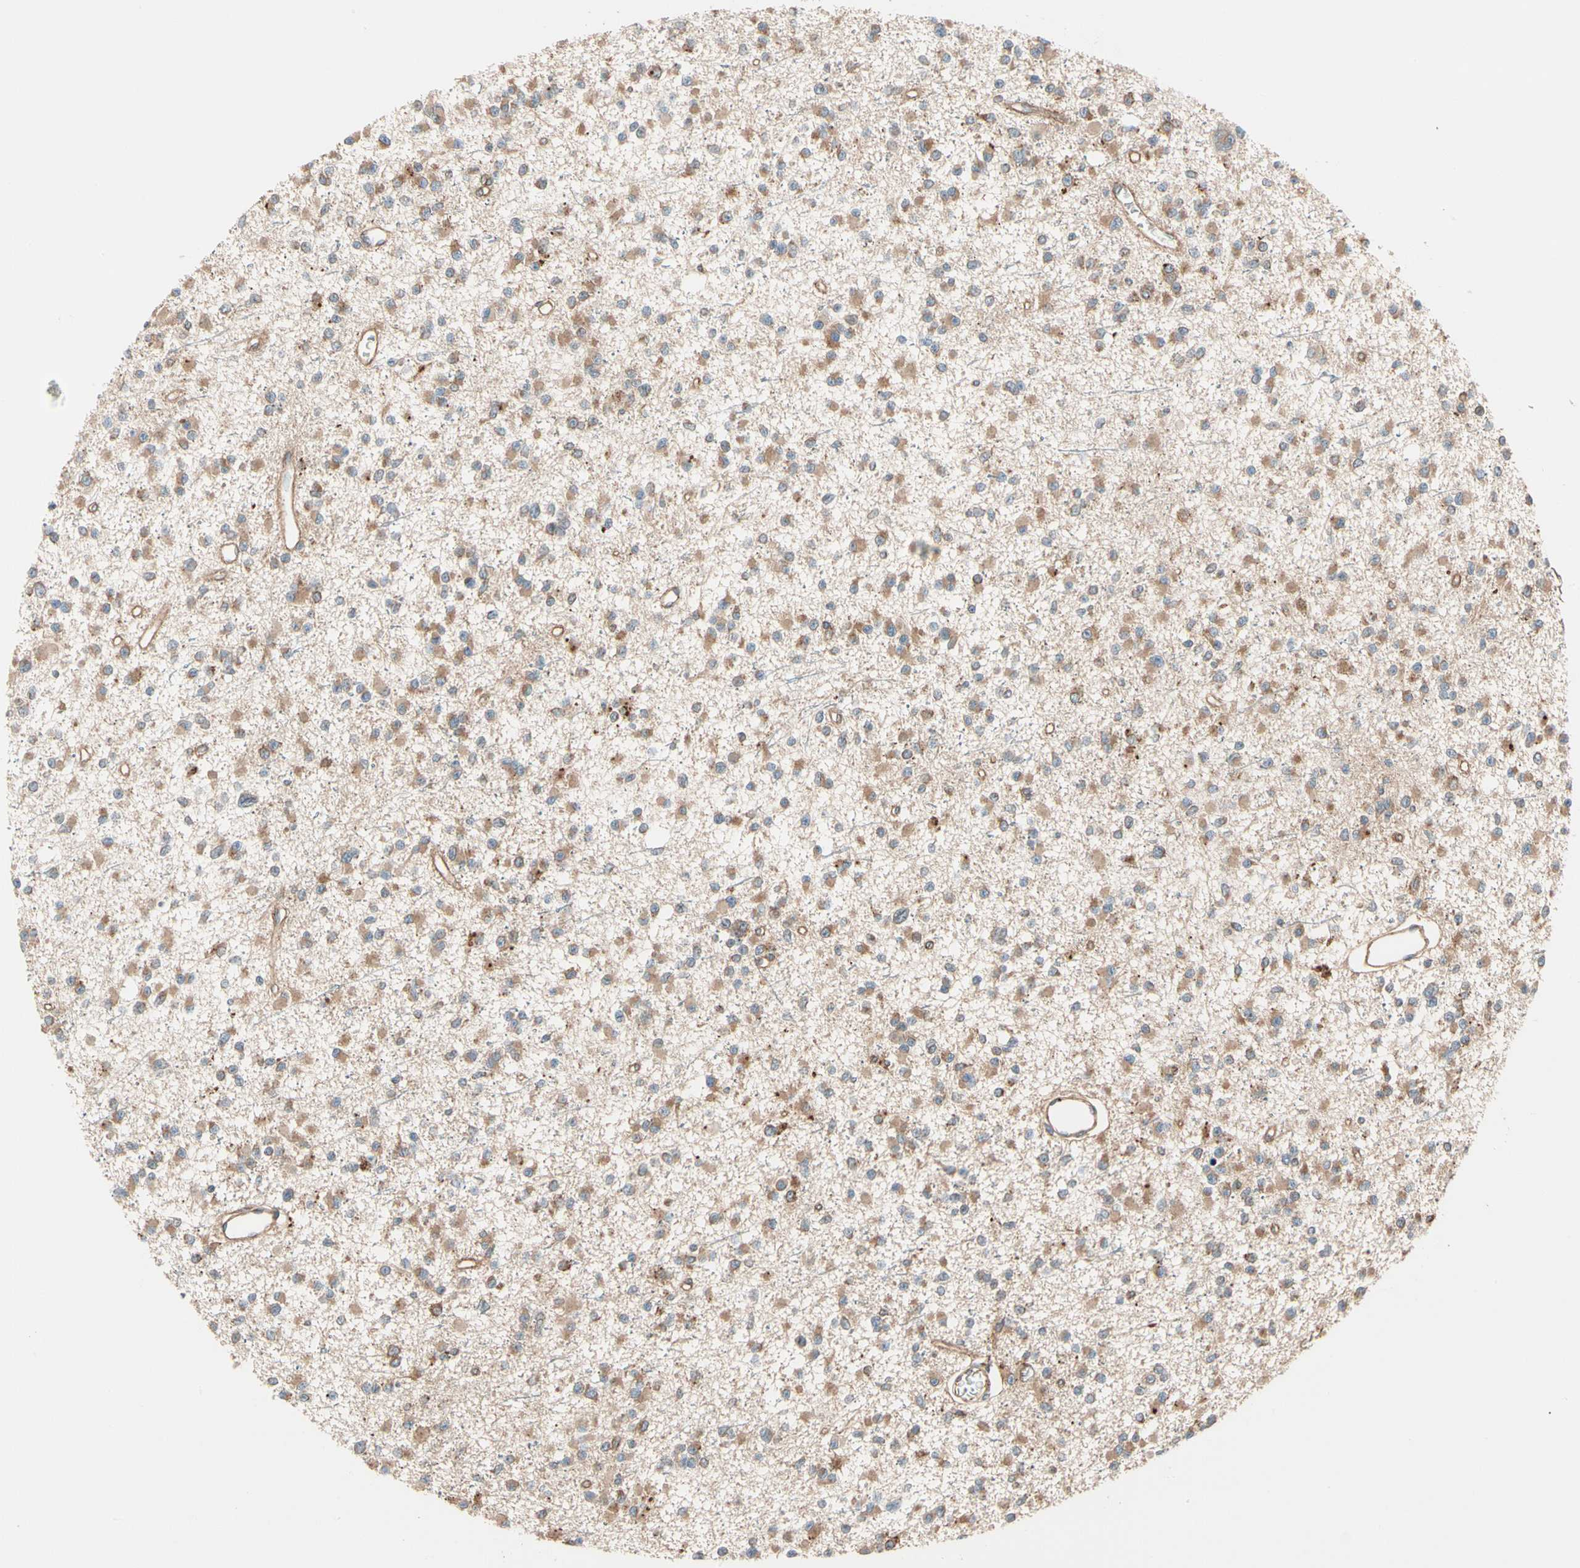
{"staining": {"intensity": "moderate", "quantity": ">75%", "location": "cytoplasmic/membranous"}, "tissue": "glioma", "cell_type": "Tumor cells", "image_type": "cancer", "snomed": [{"axis": "morphology", "description": "Glioma, malignant, Low grade"}, {"axis": "topography", "description": "Brain"}], "caption": "Malignant glioma (low-grade) stained with a brown dye reveals moderate cytoplasmic/membranous positive positivity in about >75% of tumor cells.", "gene": "PHYH", "patient": {"sex": "female", "age": 22}}